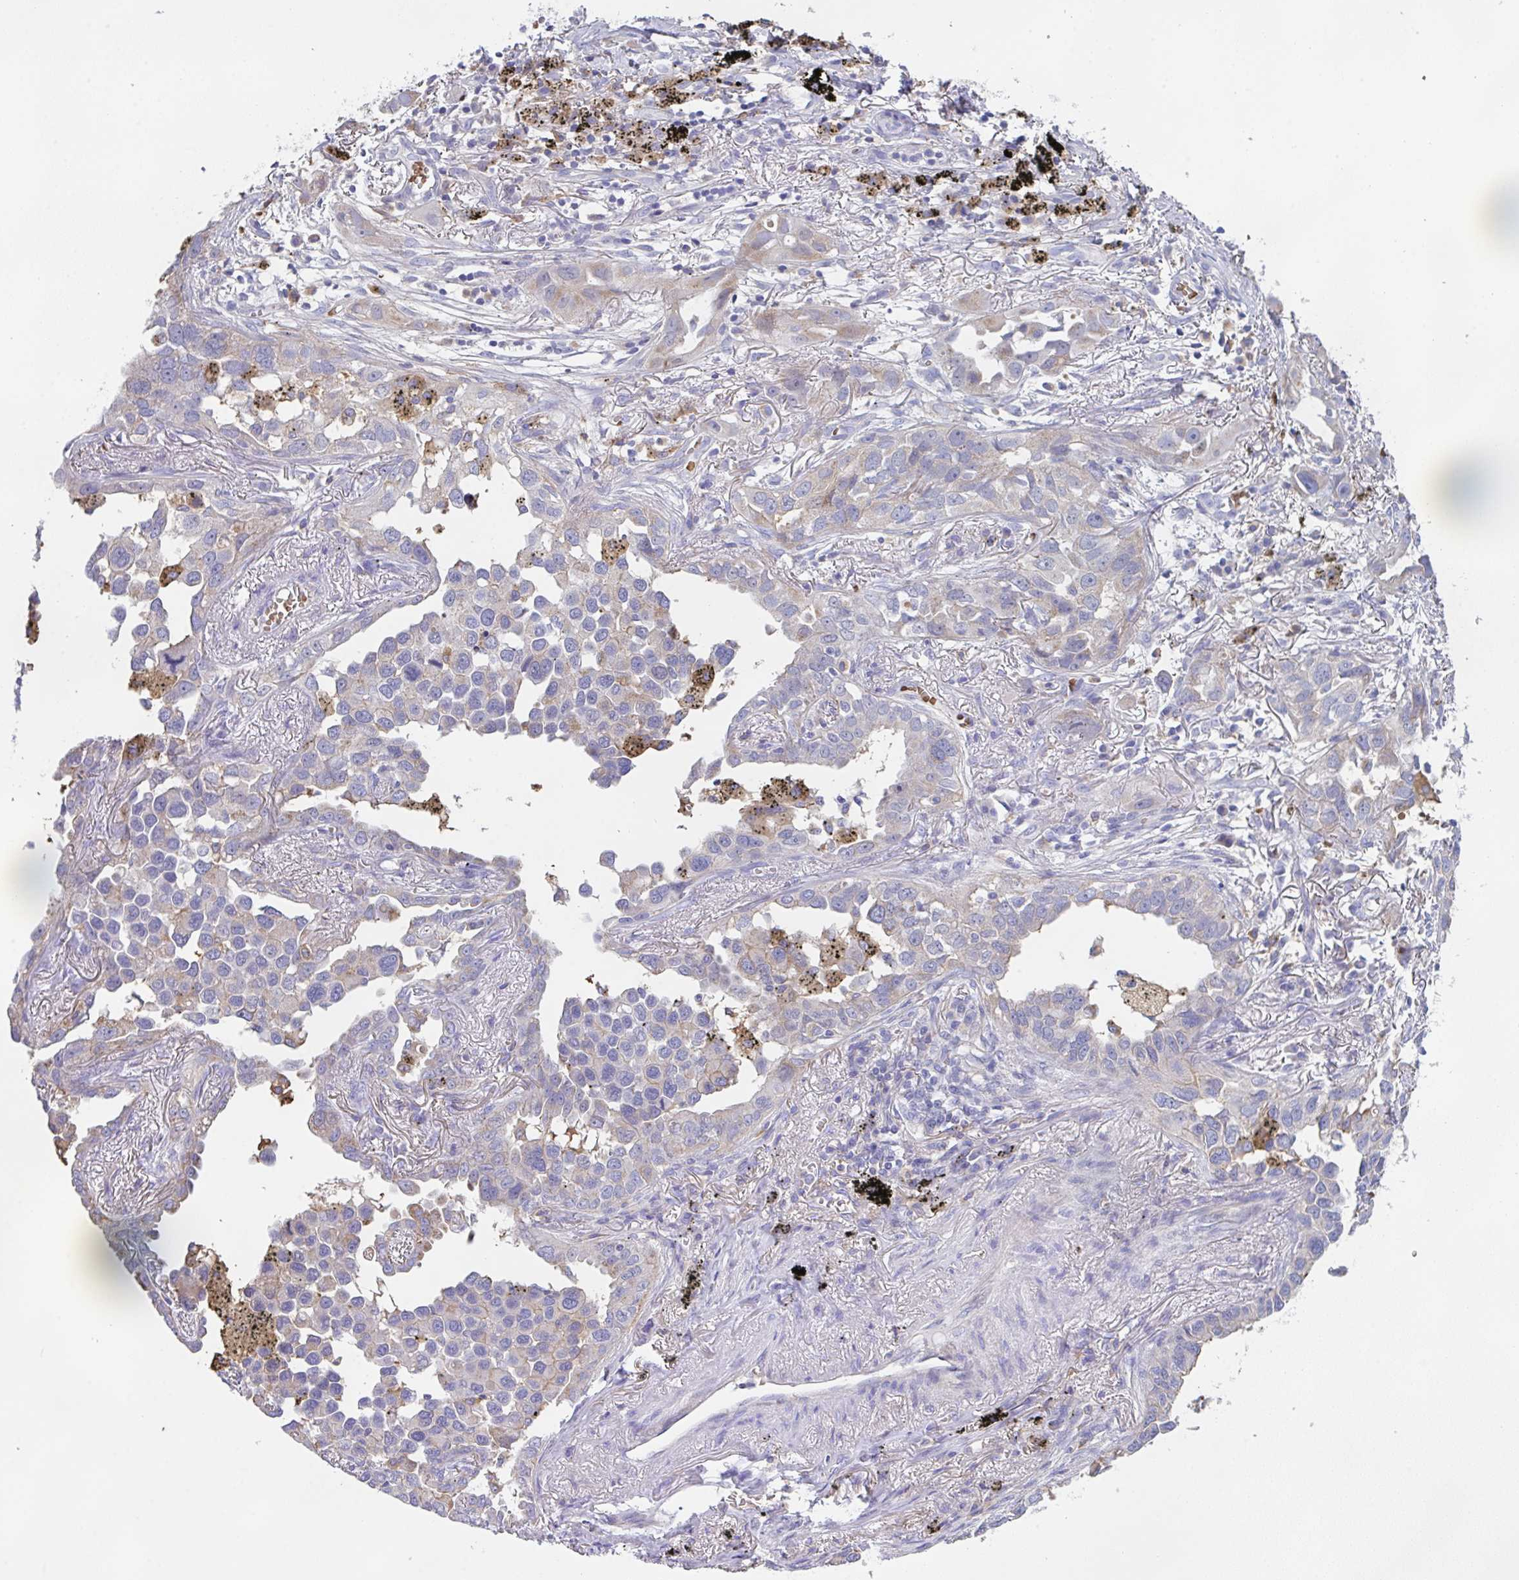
{"staining": {"intensity": "weak", "quantity": "<25%", "location": "cytoplasmic/membranous"}, "tissue": "lung cancer", "cell_type": "Tumor cells", "image_type": "cancer", "snomed": [{"axis": "morphology", "description": "Adenocarcinoma, NOS"}, {"axis": "topography", "description": "Lung"}], "caption": "This is an immunohistochemistry histopathology image of human adenocarcinoma (lung). There is no staining in tumor cells.", "gene": "TFAP2C", "patient": {"sex": "male", "age": 67}}